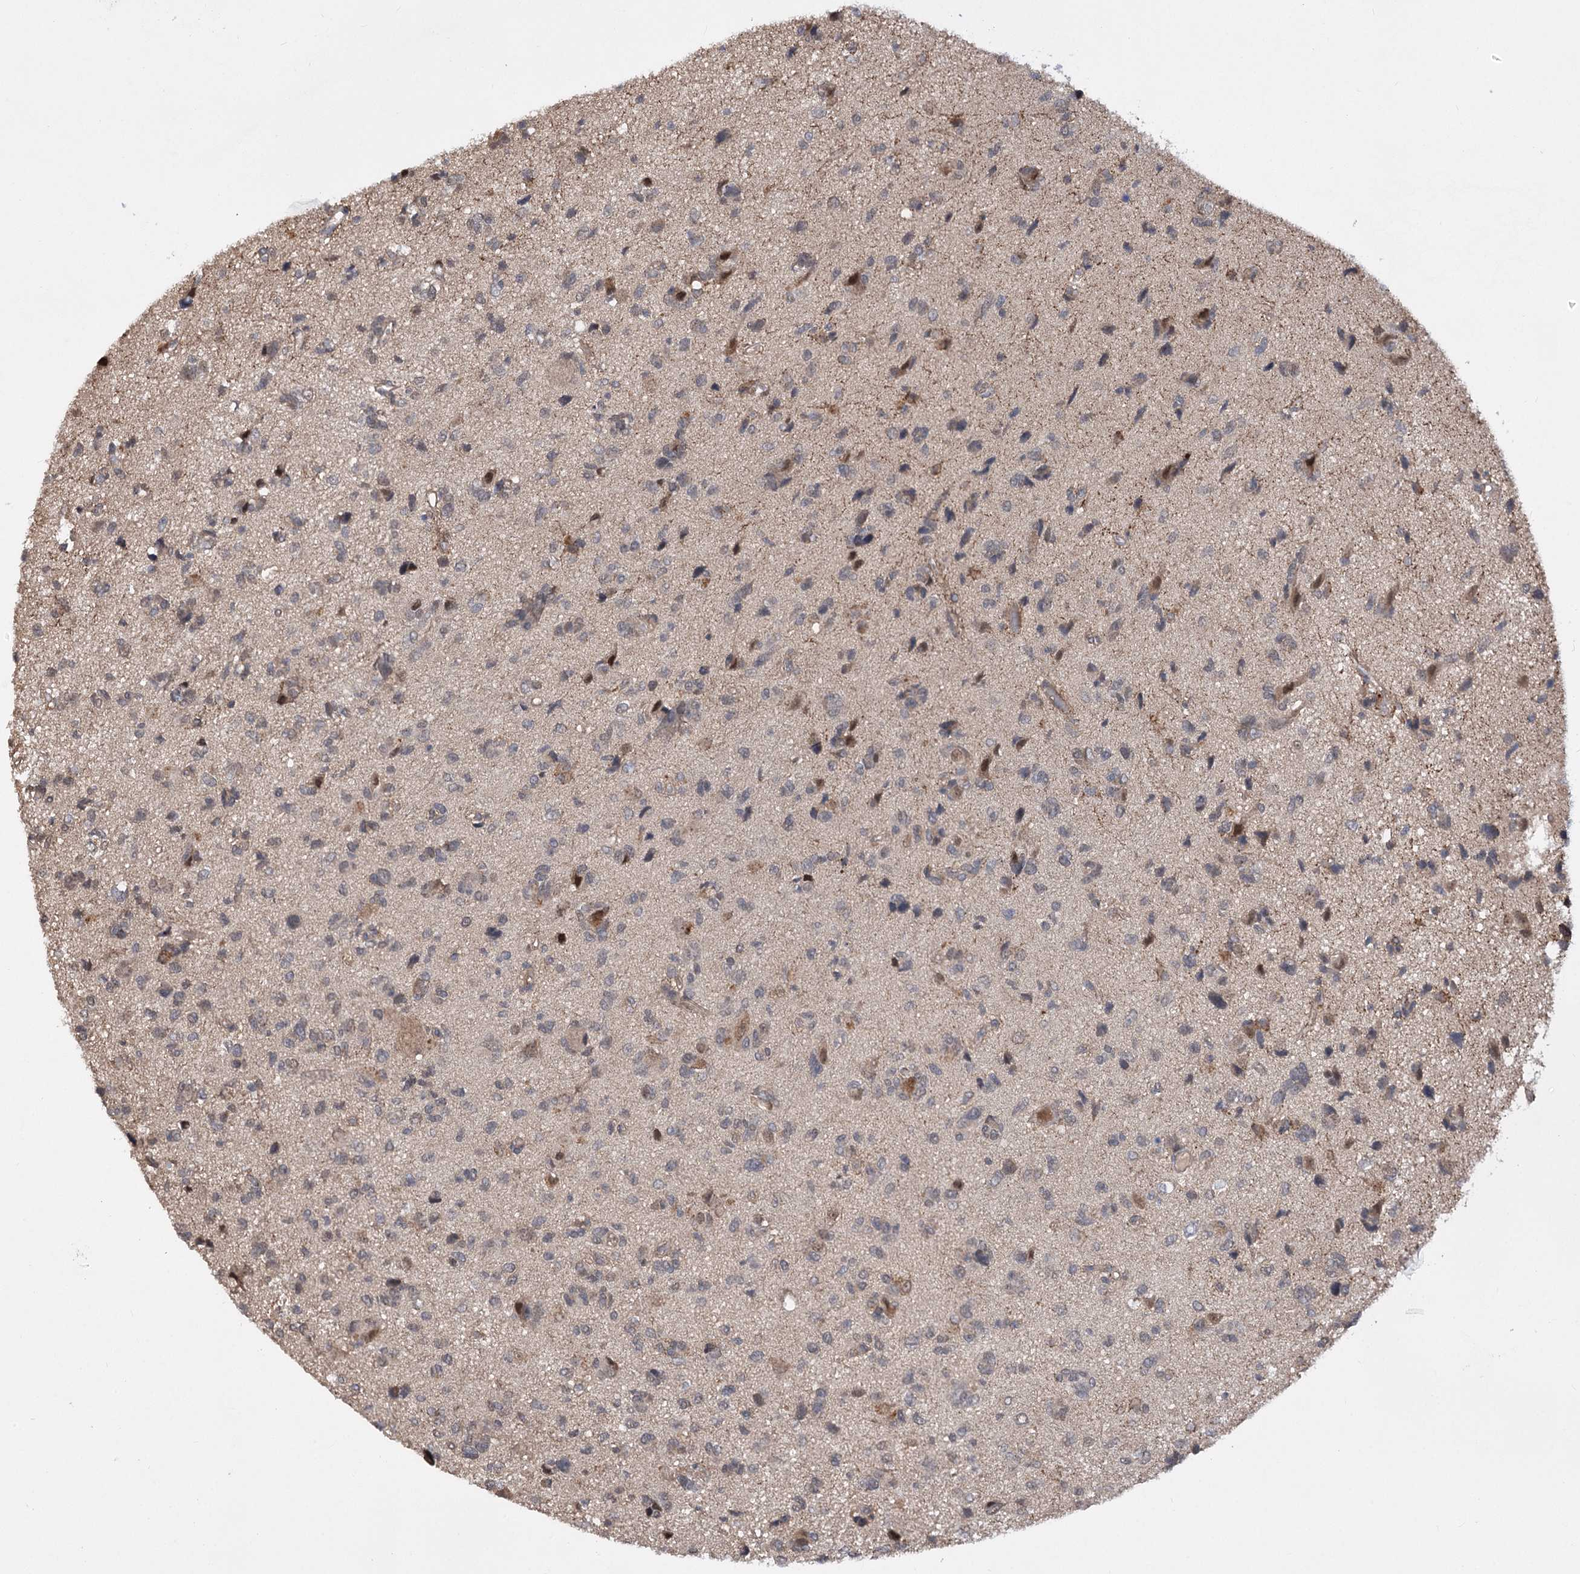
{"staining": {"intensity": "weak", "quantity": "25%-75%", "location": "nuclear"}, "tissue": "glioma", "cell_type": "Tumor cells", "image_type": "cancer", "snomed": [{"axis": "morphology", "description": "Glioma, malignant, High grade"}, {"axis": "topography", "description": "Brain"}], "caption": "Malignant glioma (high-grade) tissue demonstrates weak nuclear expression in approximately 25%-75% of tumor cells, visualized by immunohistochemistry. (brown staining indicates protein expression, while blue staining denotes nuclei).", "gene": "TENM2", "patient": {"sex": "female", "age": 59}}